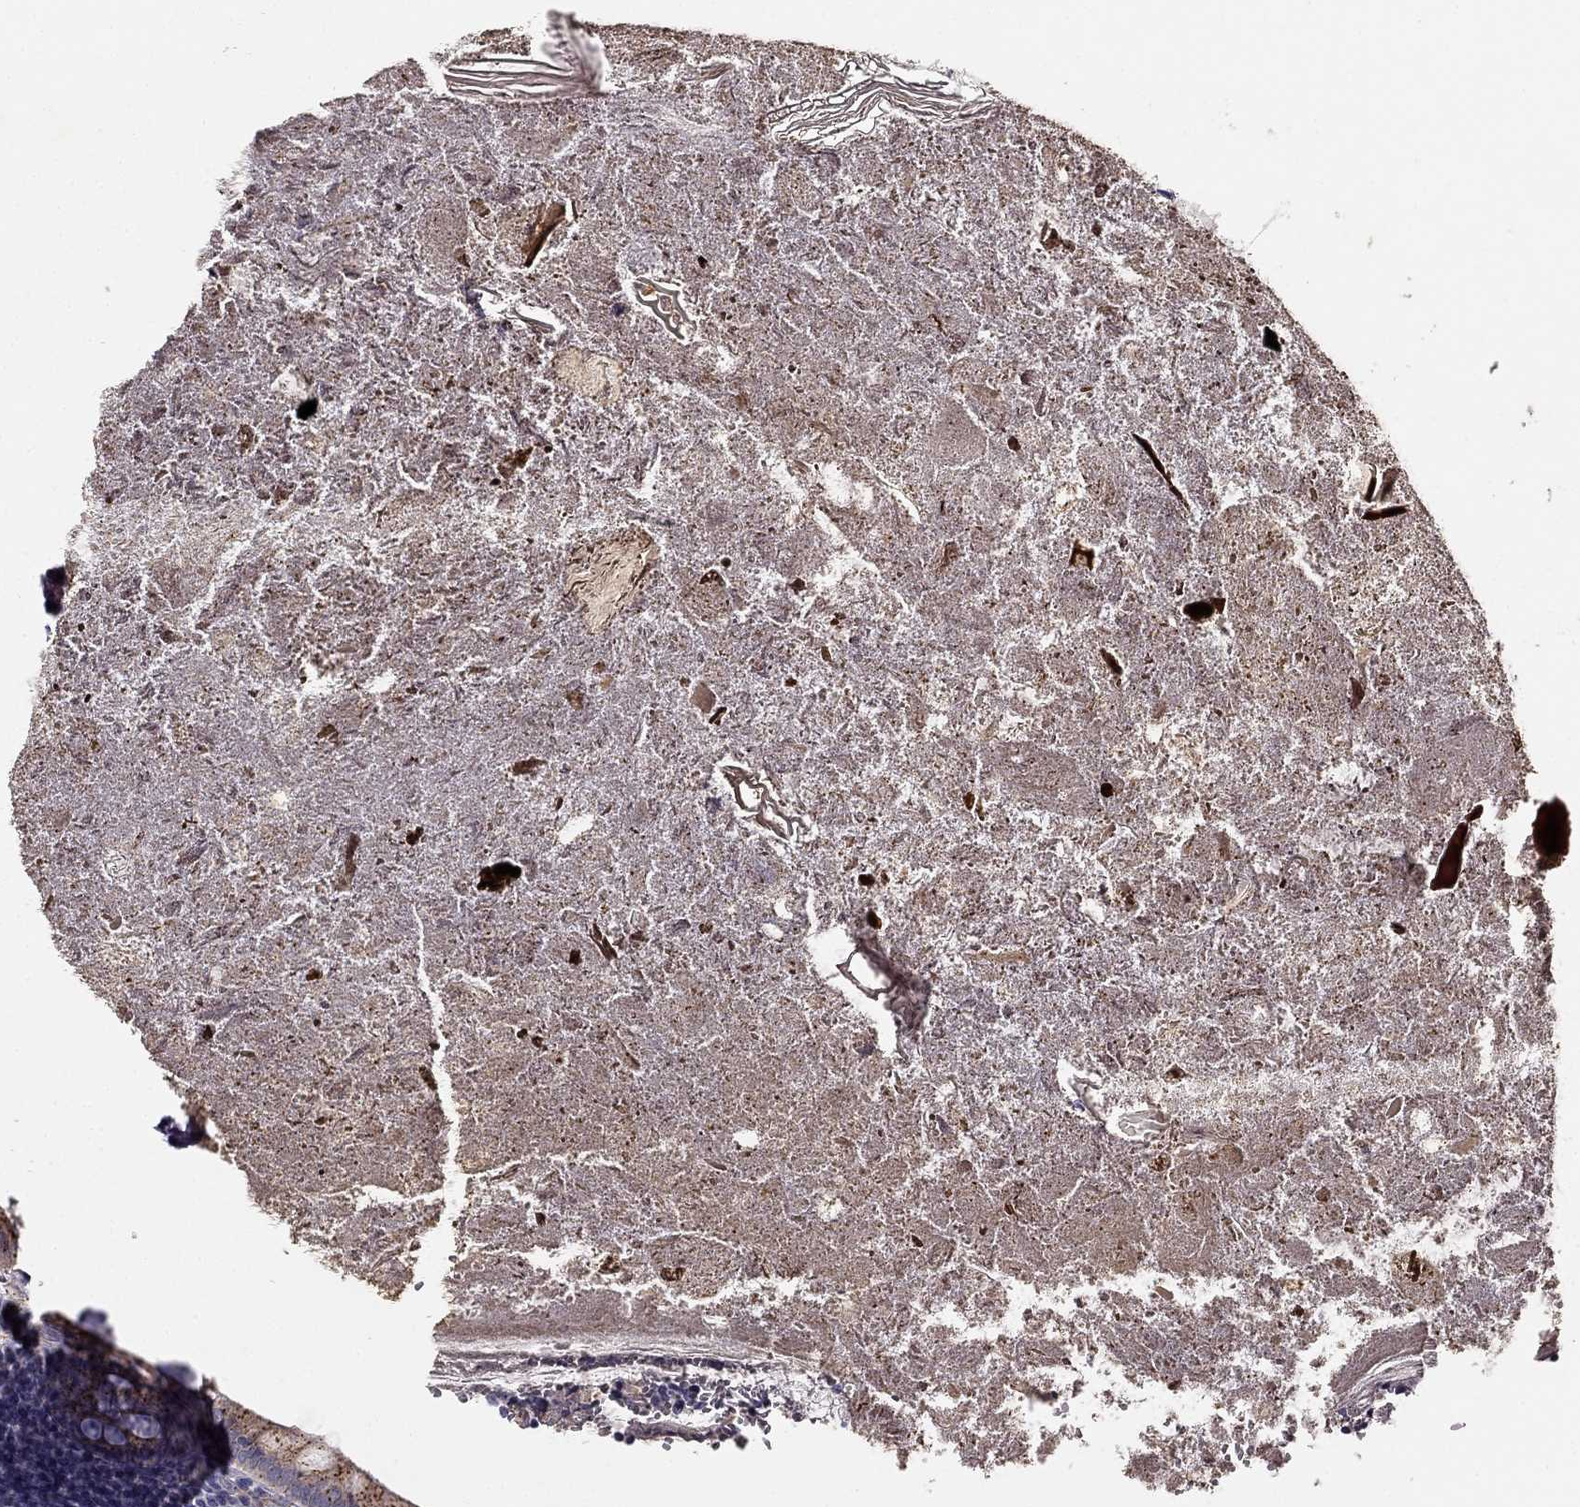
{"staining": {"intensity": "strong", "quantity": "<25%", "location": "cytoplasmic/membranous"}, "tissue": "appendix", "cell_type": "Glandular cells", "image_type": "normal", "snomed": [{"axis": "morphology", "description": "Normal tissue, NOS"}, {"axis": "topography", "description": "Appendix"}], "caption": "Human appendix stained for a protein (brown) demonstrates strong cytoplasmic/membranous positive positivity in approximately <25% of glandular cells.", "gene": "CNR1", "patient": {"sex": "female", "age": 23}}